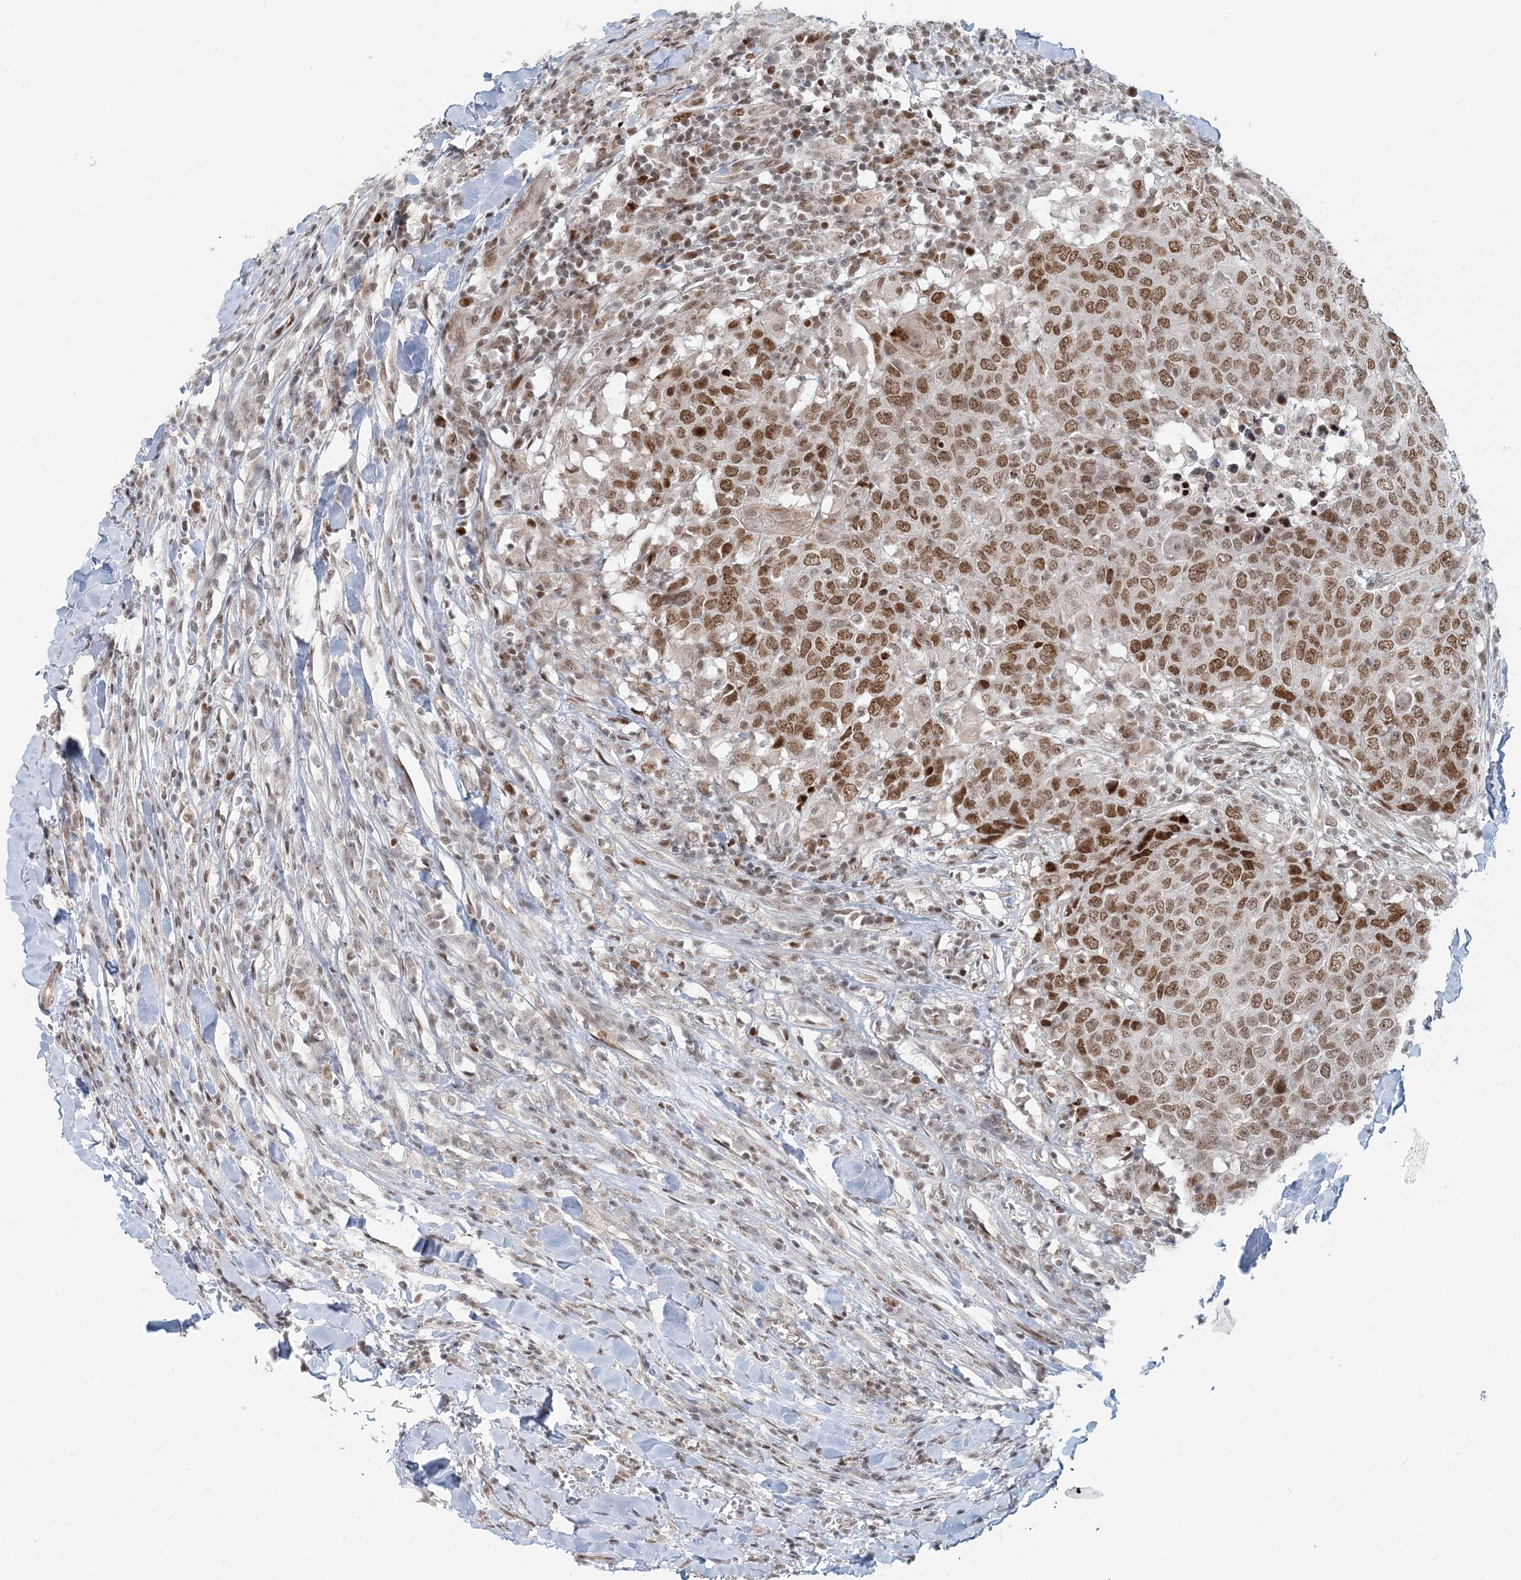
{"staining": {"intensity": "moderate", "quantity": ">75%", "location": "nuclear"}, "tissue": "head and neck cancer", "cell_type": "Tumor cells", "image_type": "cancer", "snomed": [{"axis": "morphology", "description": "Squamous cell carcinoma, NOS"}, {"axis": "topography", "description": "Head-Neck"}], "caption": "Head and neck squamous cell carcinoma tissue displays moderate nuclear staining in about >75% of tumor cells", "gene": "BAZ1B", "patient": {"sex": "male", "age": 66}}